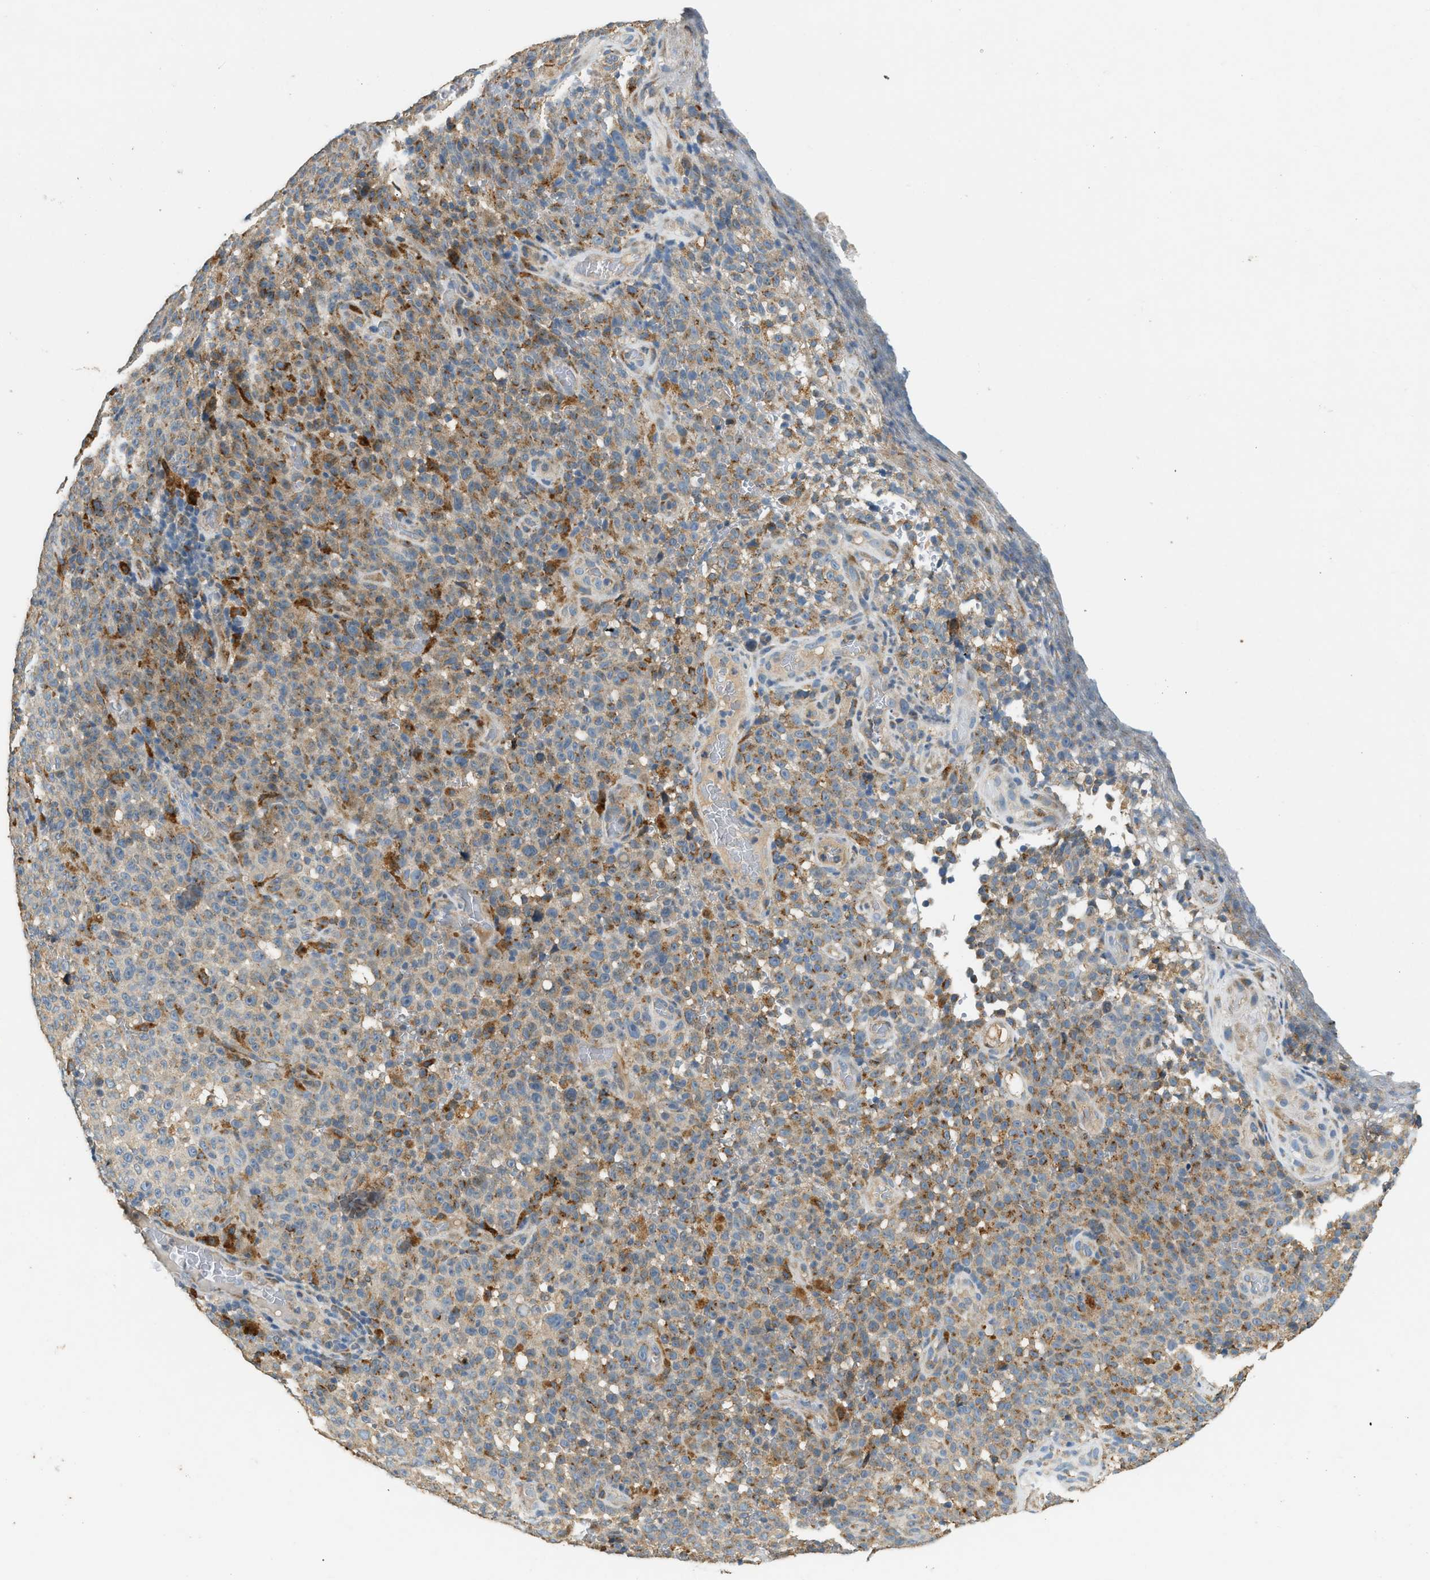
{"staining": {"intensity": "moderate", "quantity": "25%-75%", "location": "cytoplasmic/membranous"}, "tissue": "melanoma", "cell_type": "Tumor cells", "image_type": "cancer", "snomed": [{"axis": "morphology", "description": "Malignant melanoma, NOS"}, {"axis": "topography", "description": "Skin"}], "caption": "Approximately 25%-75% of tumor cells in human malignant melanoma display moderate cytoplasmic/membranous protein expression as visualized by brown immunohistochemical staining.", "gene": "CTSB", "patient": {"sex": "female", "age": 82}}